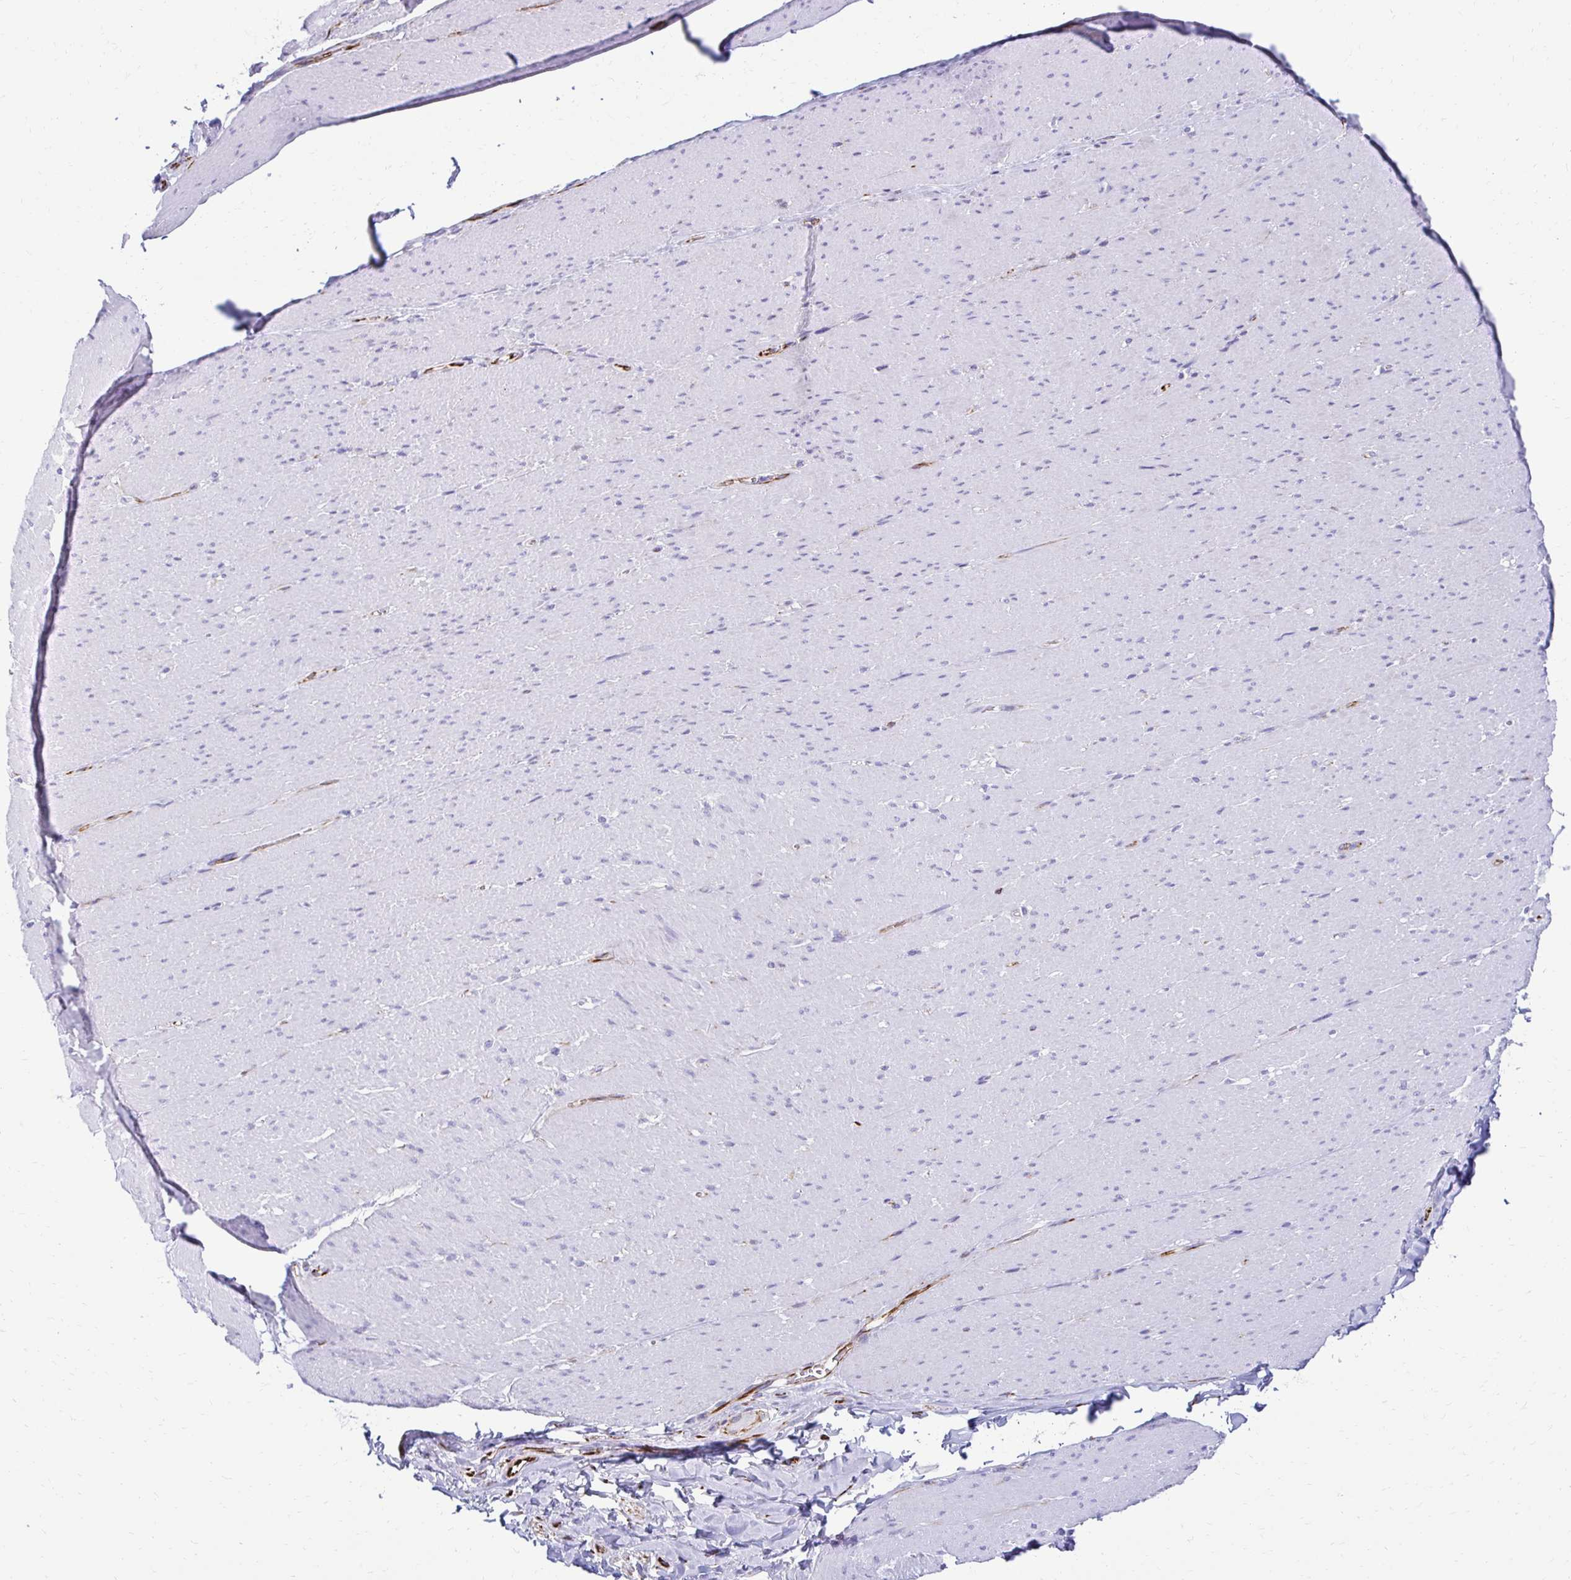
{"staining": {"intensity": "negative", "quantity": "none", "location": "none"}, "tissue": "smooth muscle", "cell_type": "Smooth muscle cells", "image_type": "normal", "snomed": [{"axis": "morphology", "description": "Normal tissue, NOS"}, {"axis": "topography", "description": "Smooth muscle"}, {"axis": "topography", "description": "Rectum"}], "caption": "DAB (3,3'-diaminobenzidine) immunohistochemical staining of unremarkable human smooth muscle demonstrates no significant expression in smooth muscle cells.", "gene": "TMEM54", "patient": {"sex": "male", "age": 53}}